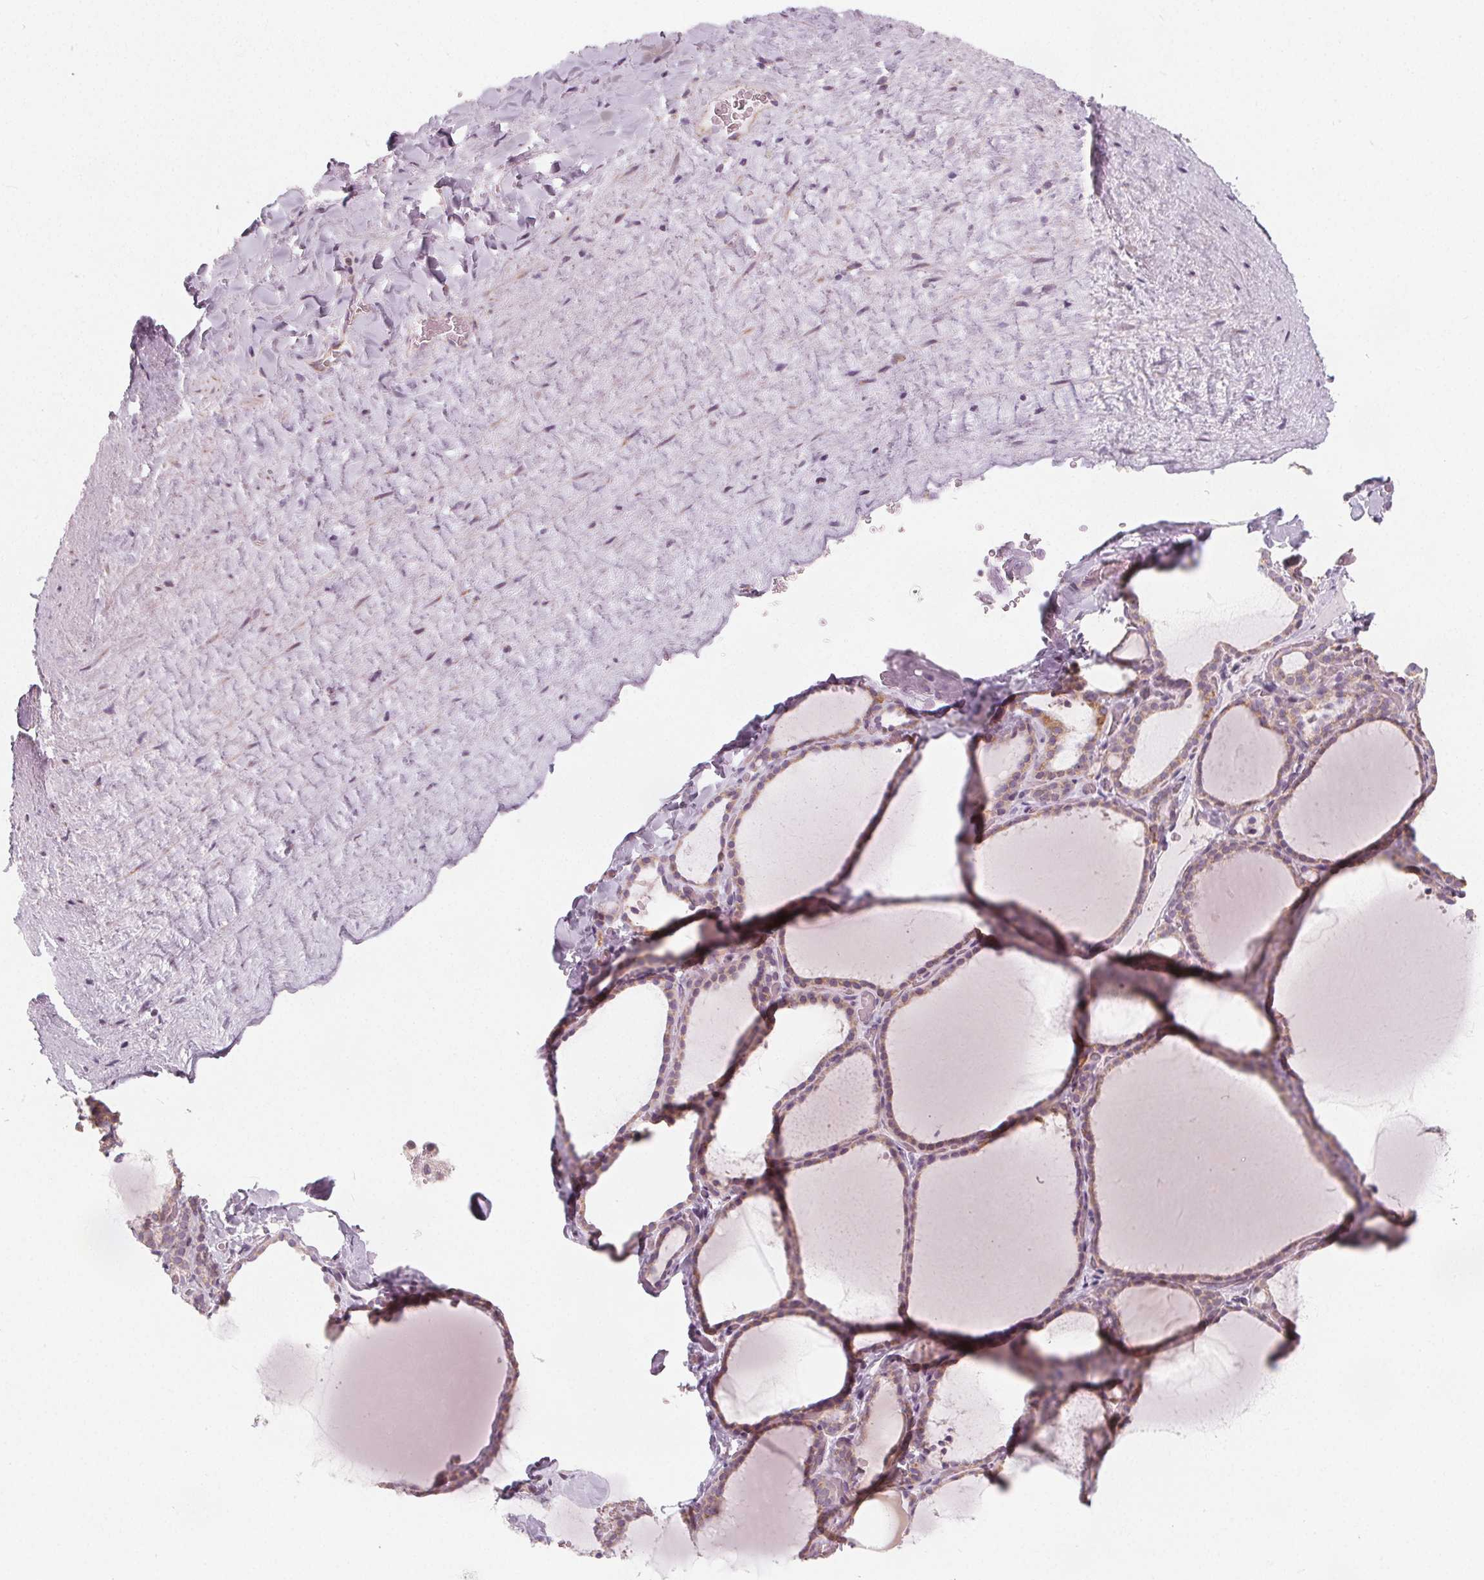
{"staining": {"intensity": "weak", "quantity": ">75%", "location": "cytoplasmic/membranous"}, "tissue": "thyroid gland", "cell_type": "Glandular cells", "image_type": "normal", "snomed": [{"axis": "morphology", "description": "Normal tissue, NOS"}, {"axis": "topography", "description": "Thyroid gland"}], "caption": "Approximately >75% of glandular cells in benign thyroid gland exhibit weak cytoplasmic/membranous protein expression as visualized by brown immunohistochemical staining.", "gene": "NUP210L", "patient": {"sex": "female", "age": 22}}